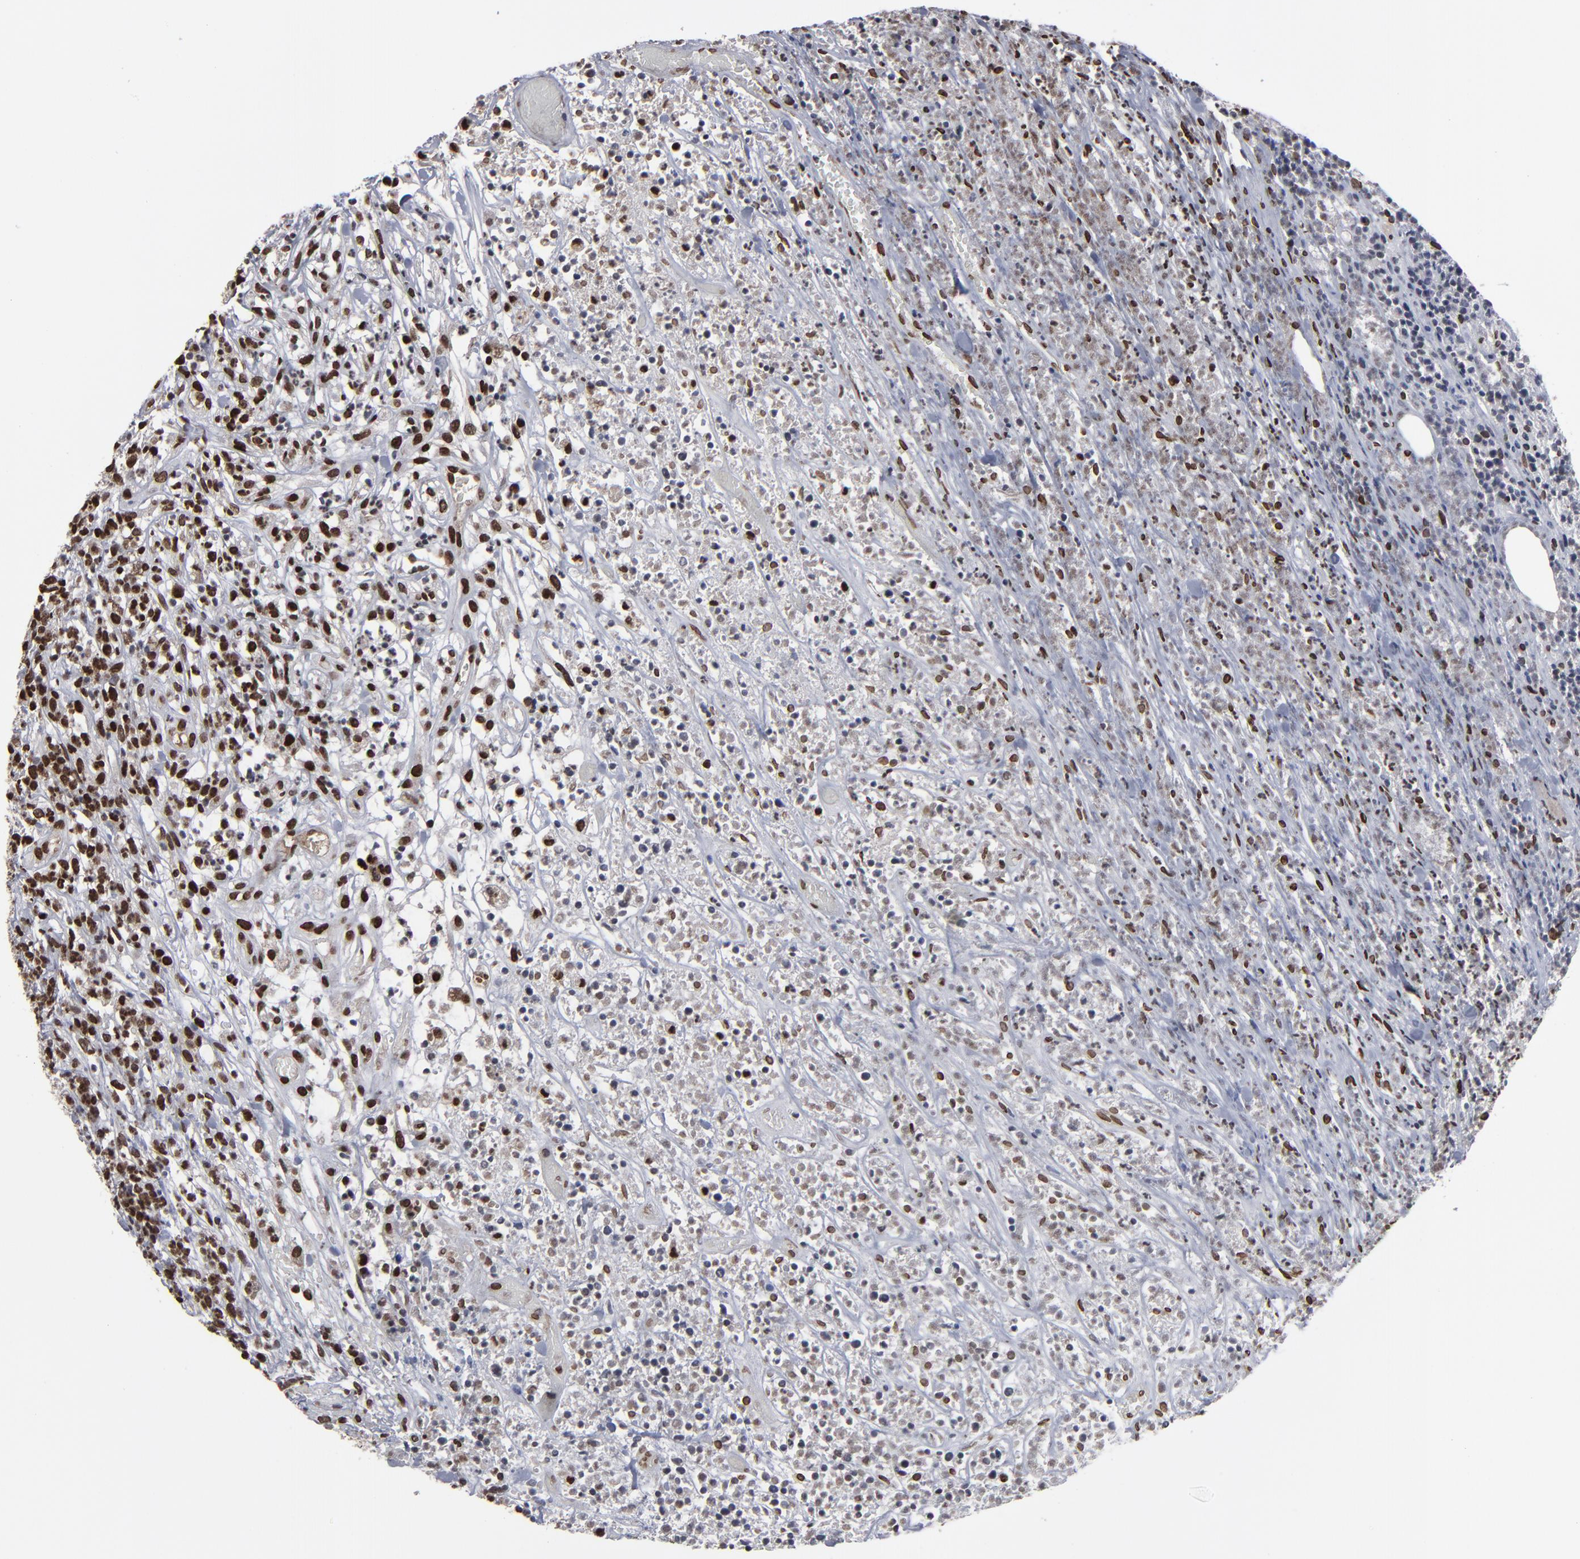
{"staining": {"intensity": "moderate", "quantity": ">75%", "location": "nuclear"}, "tissue": "lymphoma", "cell_type": "Tumor cells", "image_type": "cancer", "snomed": [{"axis": "morphology", "description": "Malignant lymphoma, non-Hodgkin's type, High grade"}, {"axis": "topography", "description": "Lymph node"}], "caption": "Moderate nuclear staining is appreciated in about >75% of tumor cells in high-grade malignant lymphoma, non-Hodgkin's type.", "gene": "BAZ1A", "patient": {"sex": "female", "age": 73}}